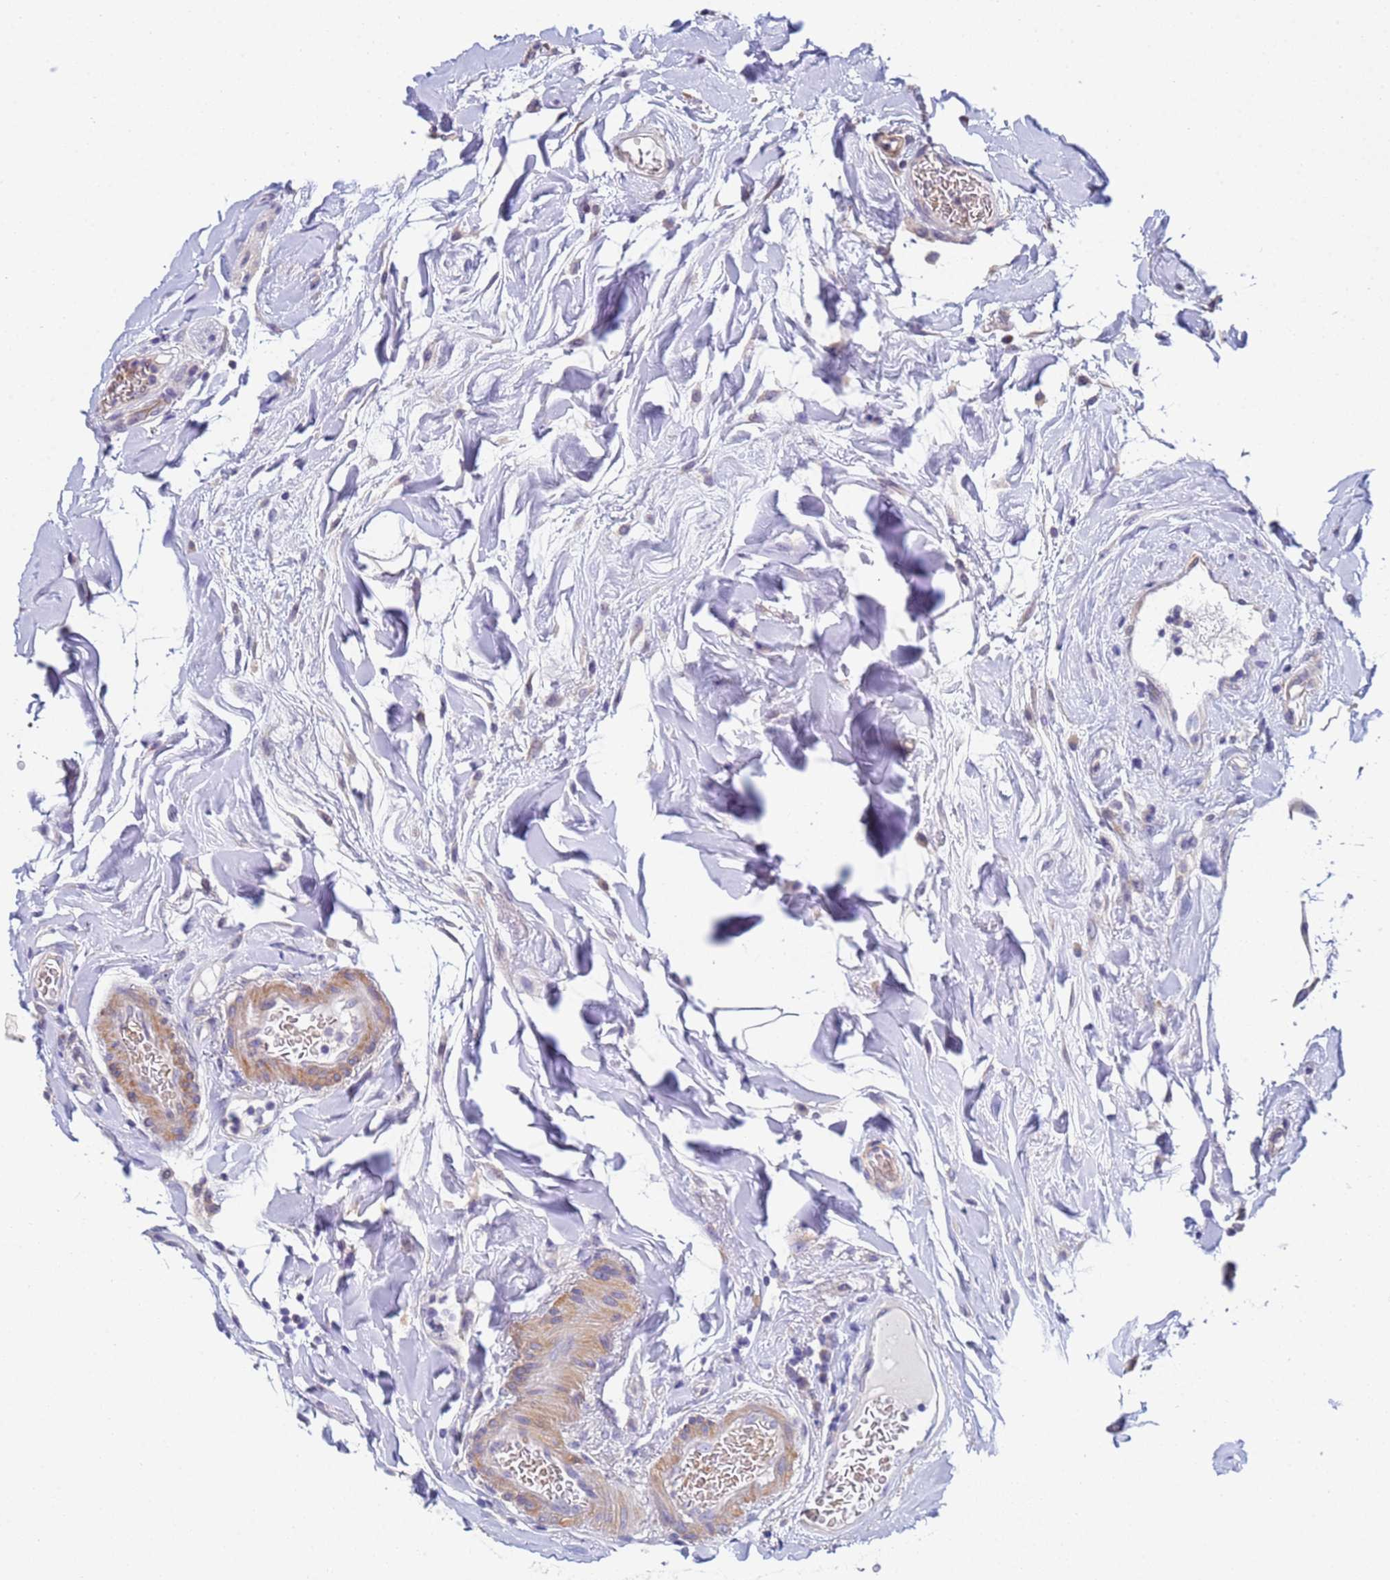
{"staining": {"intensity": "moderate", "quantity": "25%-75%", "location": "cytoplasmic/membranous"}, "tissue": "colon", "cell_type": "Endothelial cells", "image_type": "normal", "snomed": [{"axis": "morphology", "description": "Normal tissue, NOS"}, {"axis": "topography", "description": "Colon"}], "caption": "Endothelial cells demonstrate medium levels of moderate cytoplasmic/membranous expression in approximately 25%-75% of cells in normal human colon. The staining was performed using DAB, with brown indicating positive protein expression. Nuclei are stained blue with hematoxylin.", "gene": "CLHC1", "patient": {"sex": "female", "age": 79}}